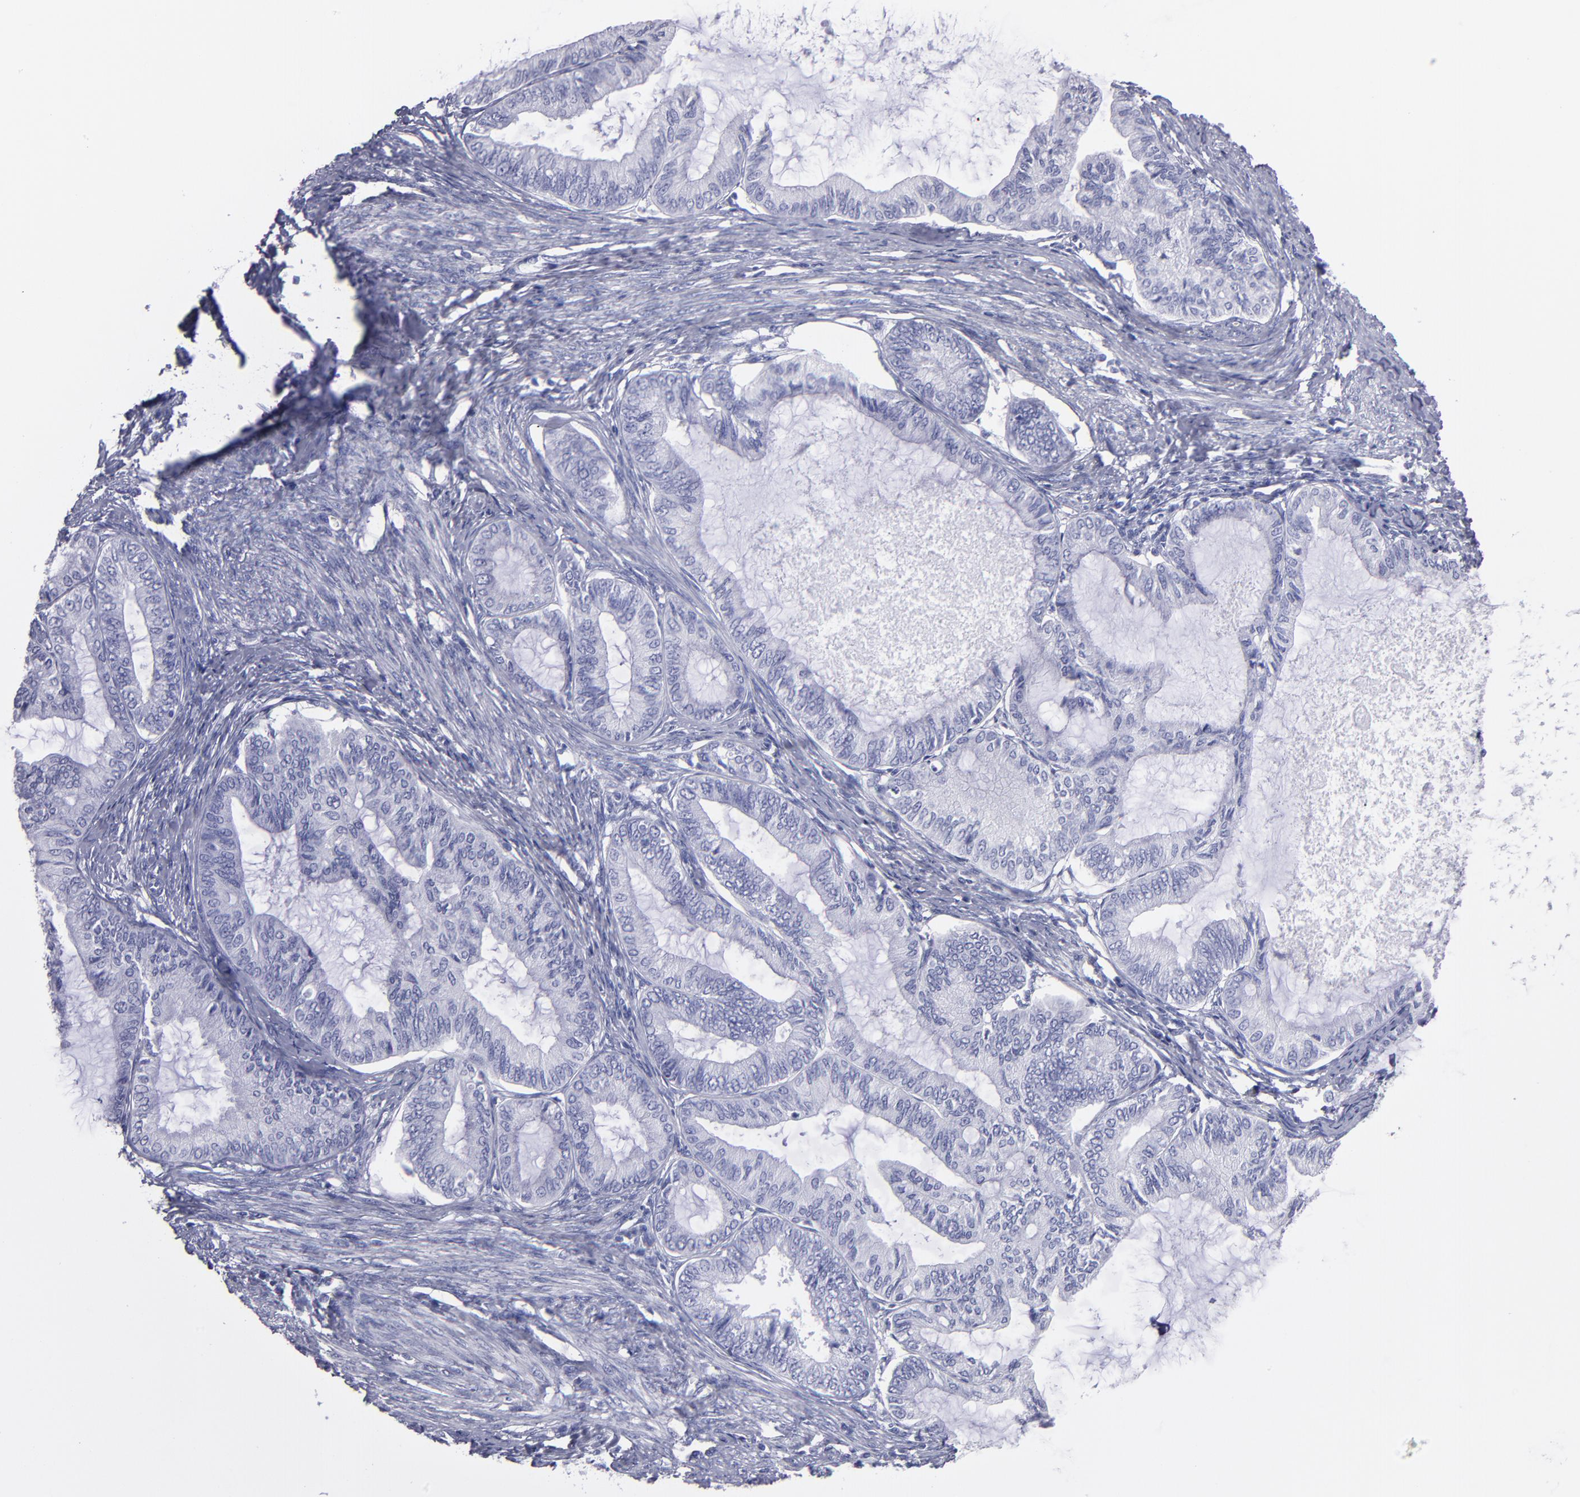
{"staining": {"intensity": "negative", "quantity": "none", "location": "none"}, "tissue": "endometrial cancer", "cell_type": "Tumor cells", "image_type": "cancer", "snomed": [{"axis": "morphology", "description": "Adenocarcinoma, NOS"}, {"axis": "topography", "description": "Endometrium"}], "caption": "Immunohistochemistry of endometrial cancer (adenocarcinoma) reveals no staining in tumor cells.", "gene": "MB", "patient": {"sex": "female", "age": 86}}